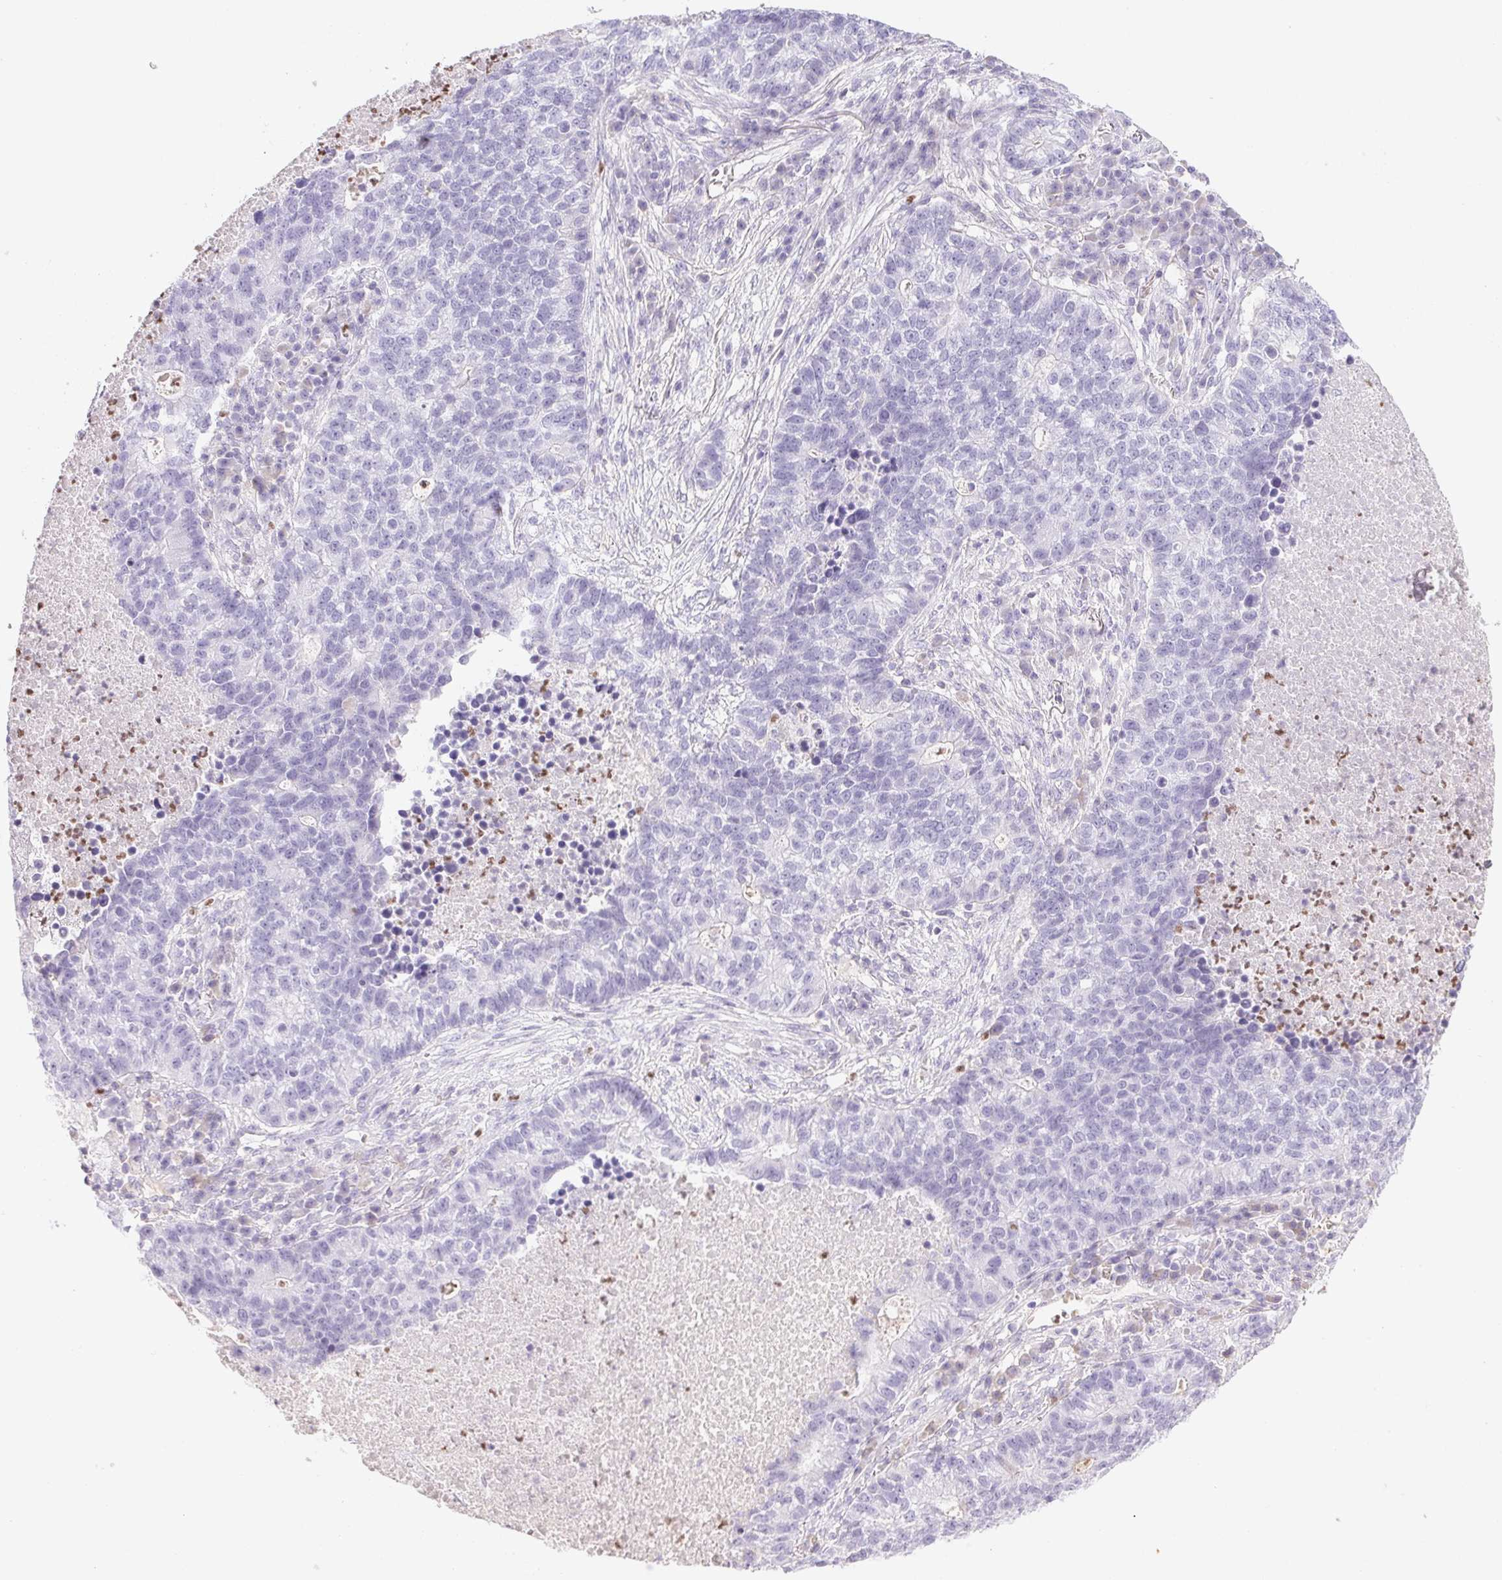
{"staining": {"intensity": "negative", "quantity": "none", "location": "none"}, "tissue": "lung cancer", "cell_type": "Tumor cells", "image_type": "cancer", "snomed": [{"axis": "morphology", "description": "Adenocarcinoma, NOS"}, {"axis": "topography", "description": "Lung"}], "caption": "The immunohistochemistry (IHC) micrograph has no significant staining in tumor cells of lung cancer (adenocarcinoma) tissue. (DAB (3,3'-diaminobenzidine) immunohistochemistry visualized using brightfield microscopy, high magnification).", "gene": "PADI4", "patient": {"sex": "male", "age": 57}}